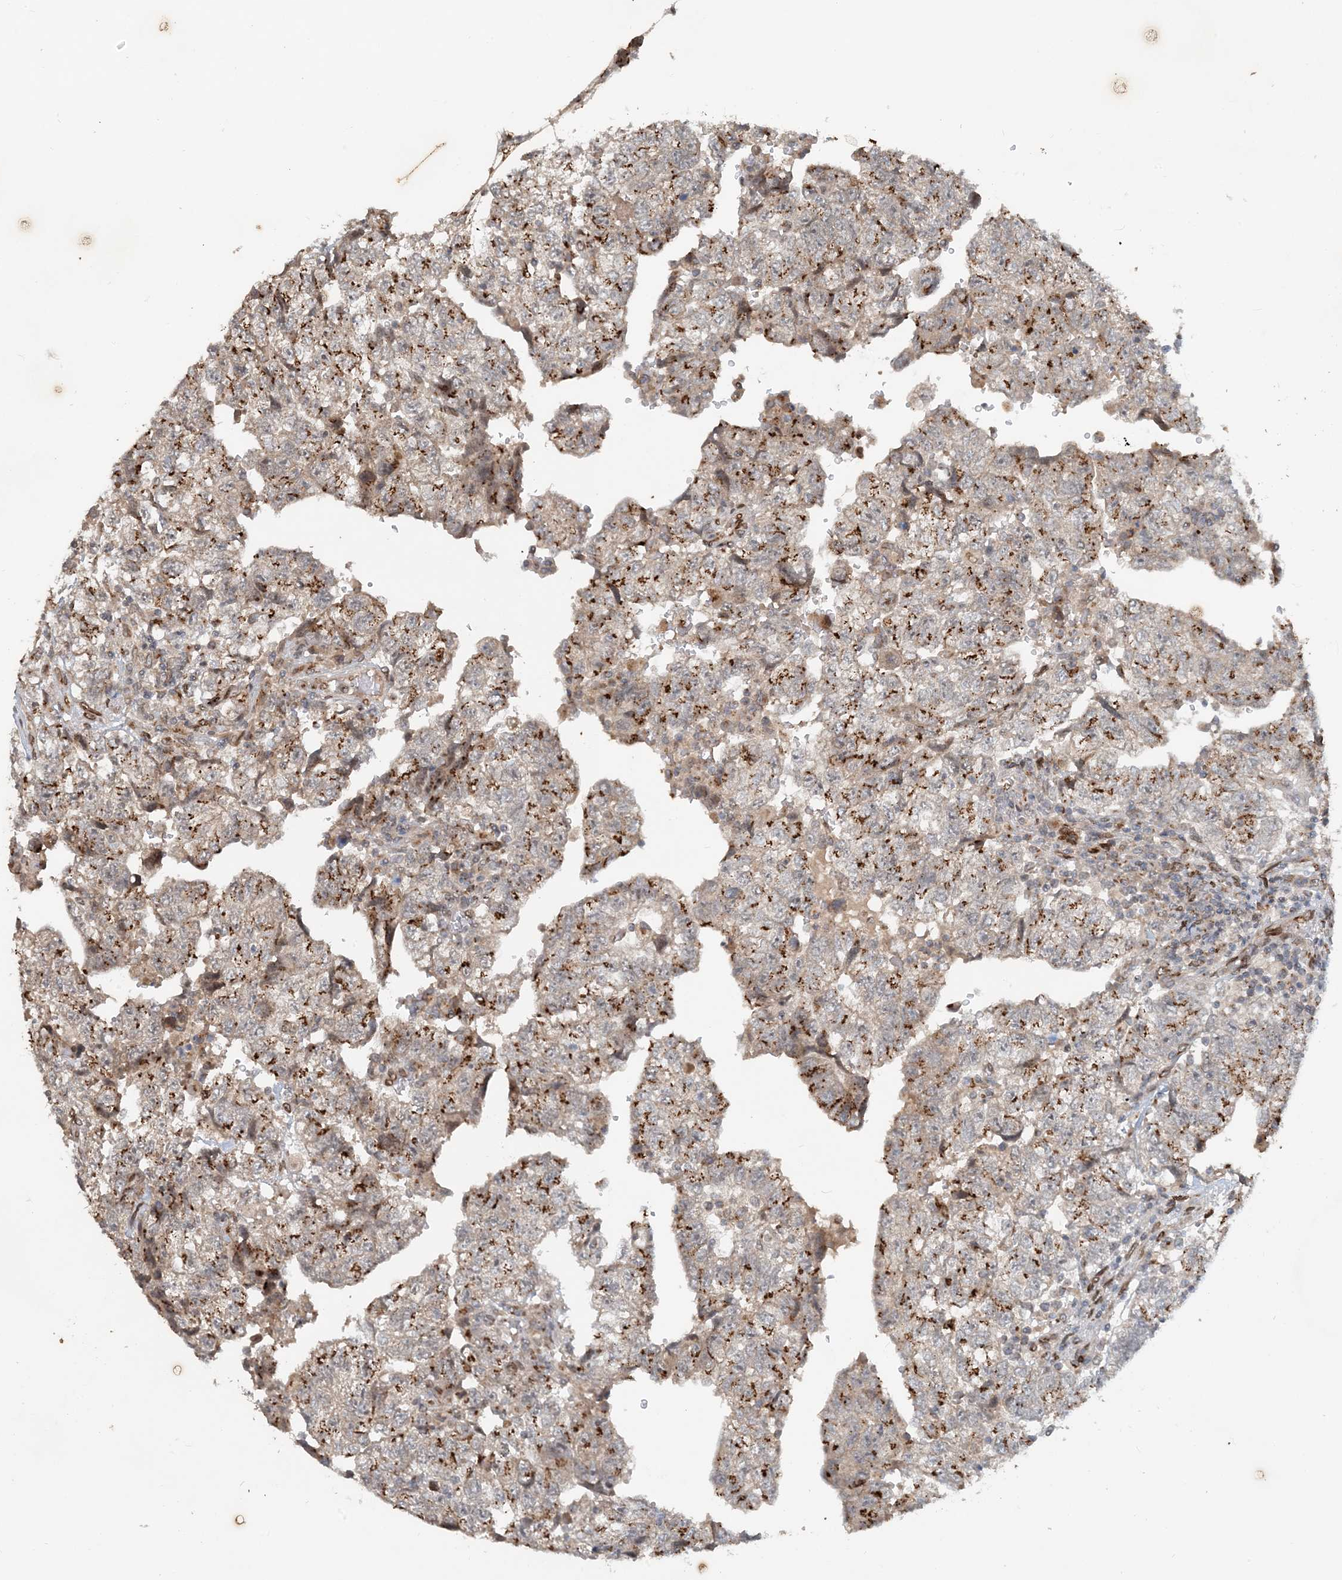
{"staining": {"intensity": "strong", "quantity": "<25%", "location": "cytoplasmic/membranous"}, "tissue": "testis cancer", "cell_type": "Tumor cells", "image_type": "cancer", "snomed": [{"axis": "morphology", "description": "Carcinoma, Embryonal, NOS"}, {"axis": "topography", "description": "Testis"}], "caption": "About <25% of tumor cells in human testis cancer reveal strong cytoplasmic/membranous protein staining as visualized by brown immunohistochemical staining.", "gene": "SLC35A2", "patient": {"sex": "male", "age": 36}}